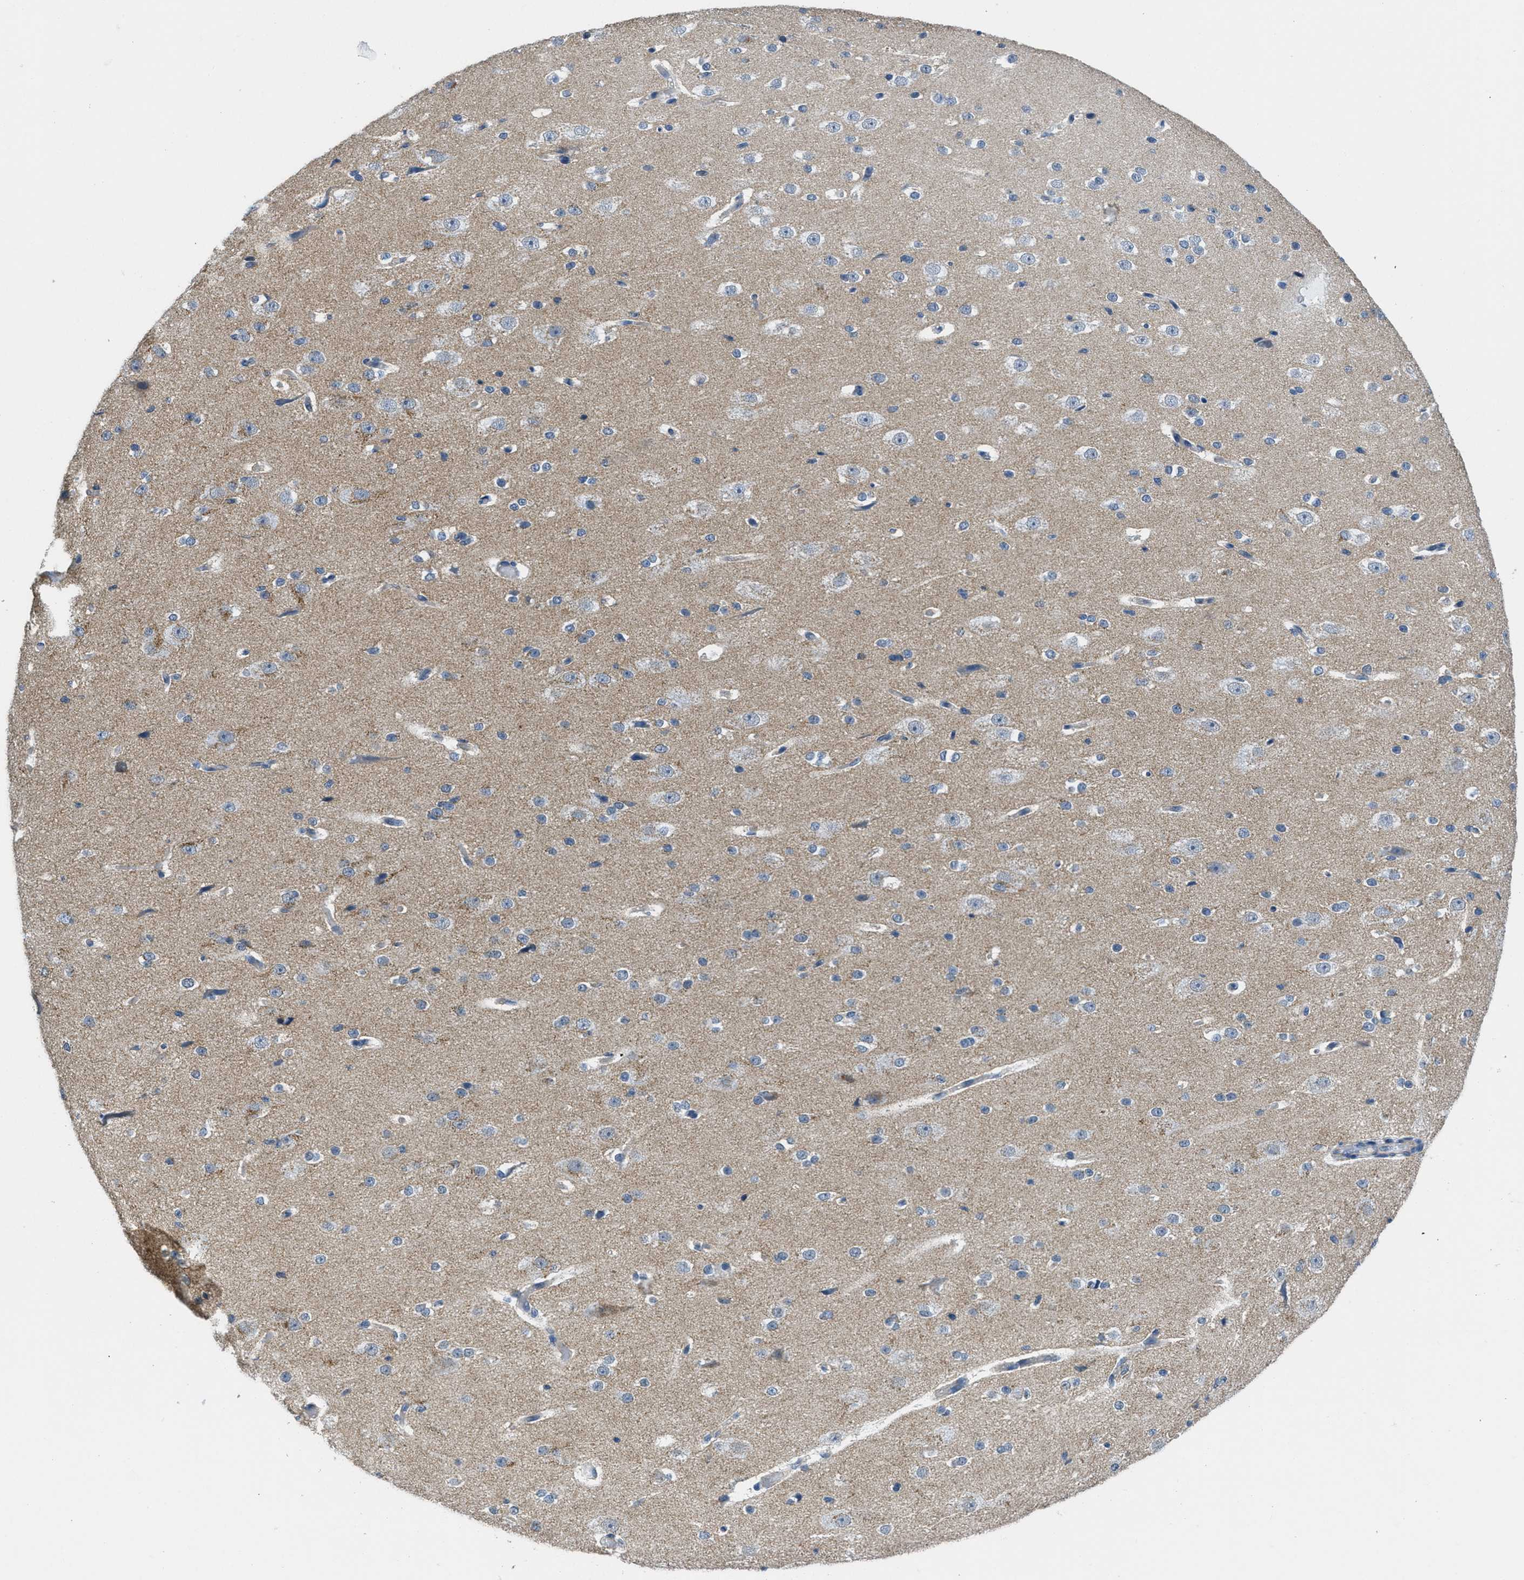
{"staining": {"intensity": "negative", "quantity": "none", "location": "none"}, "tissue": "cerebral cortex", "cell_type": "Endothelial cells", "image_type": "normal", "snomed": [{"axis": "morphology", "description": "Normal tissue, NOS"}, {"axis": "morphology", "description": "Developmental malformation"}, {"axis": "topography", "description": "Cerebral cortex"}], "caption": "The micrograph exhibits no significant positivity in endothelial cells of cerebral cortex.", "gene": "TOMM70", "patient": {"sex": "female", "age": 30}}